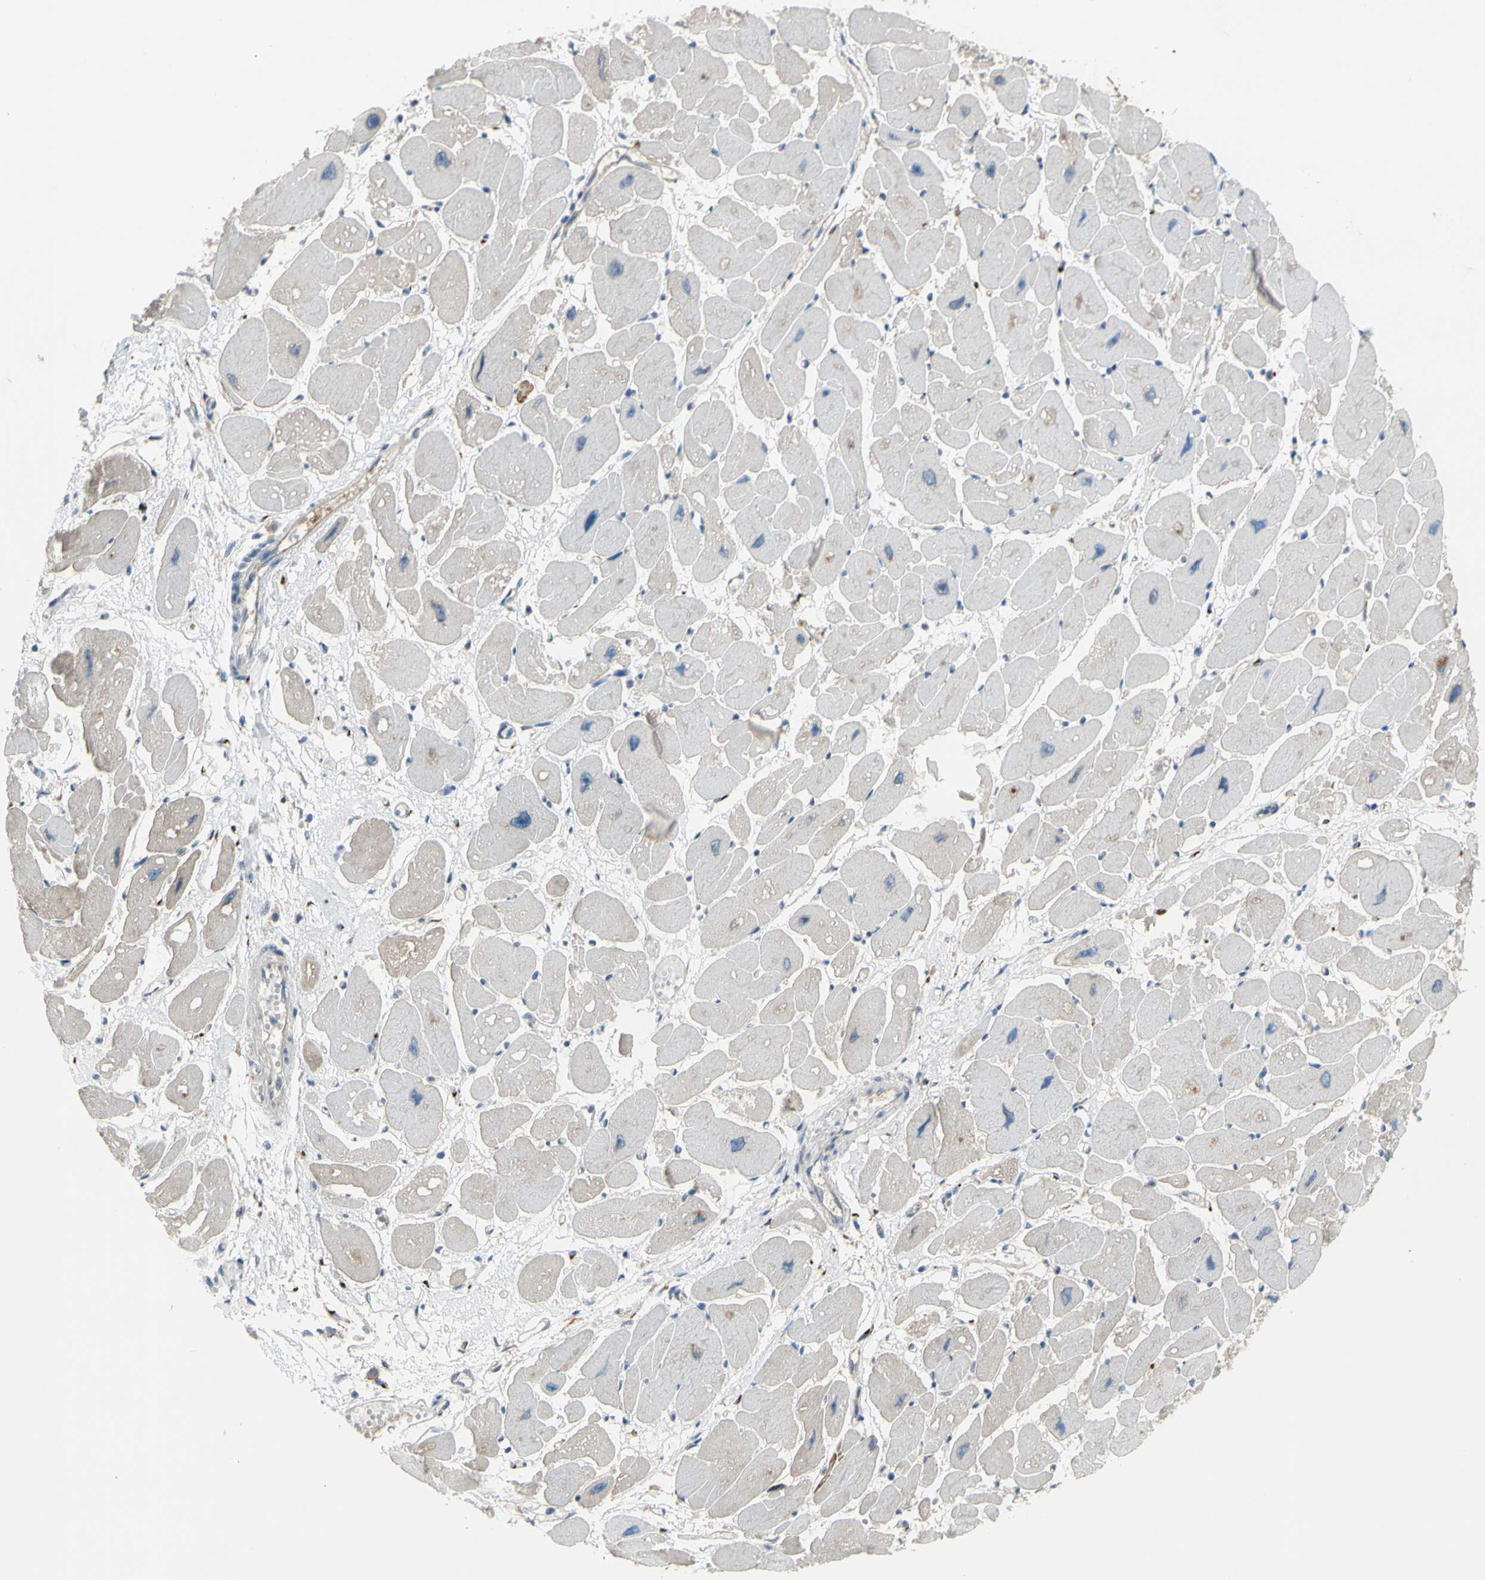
{"staining": {"intensity": "weak", "quantity": "25%-75%", "location": "cytoplasmic/membranous"}, "tissue": "heart muscle", "cell_type": "Cardiomyocytes", "image_type": "normal", "snomed": [{"axis": "morphology", "description": "Normal tissue, NOS"}, {"axis": "topography", "description": "Heart"}], "caption": "Weak cytoplasmic/membranous staining is present in about 25%-75% of cardiomyocytes in benign heart muscle. (Stains: DAB (3,3'-diaminobenzidine) in brown, nuclei in blue, Microscopy: brightfield microscopy at high magnification).", "gene": "GALNT5", "patient": {"sex": "female", "age": 54}}